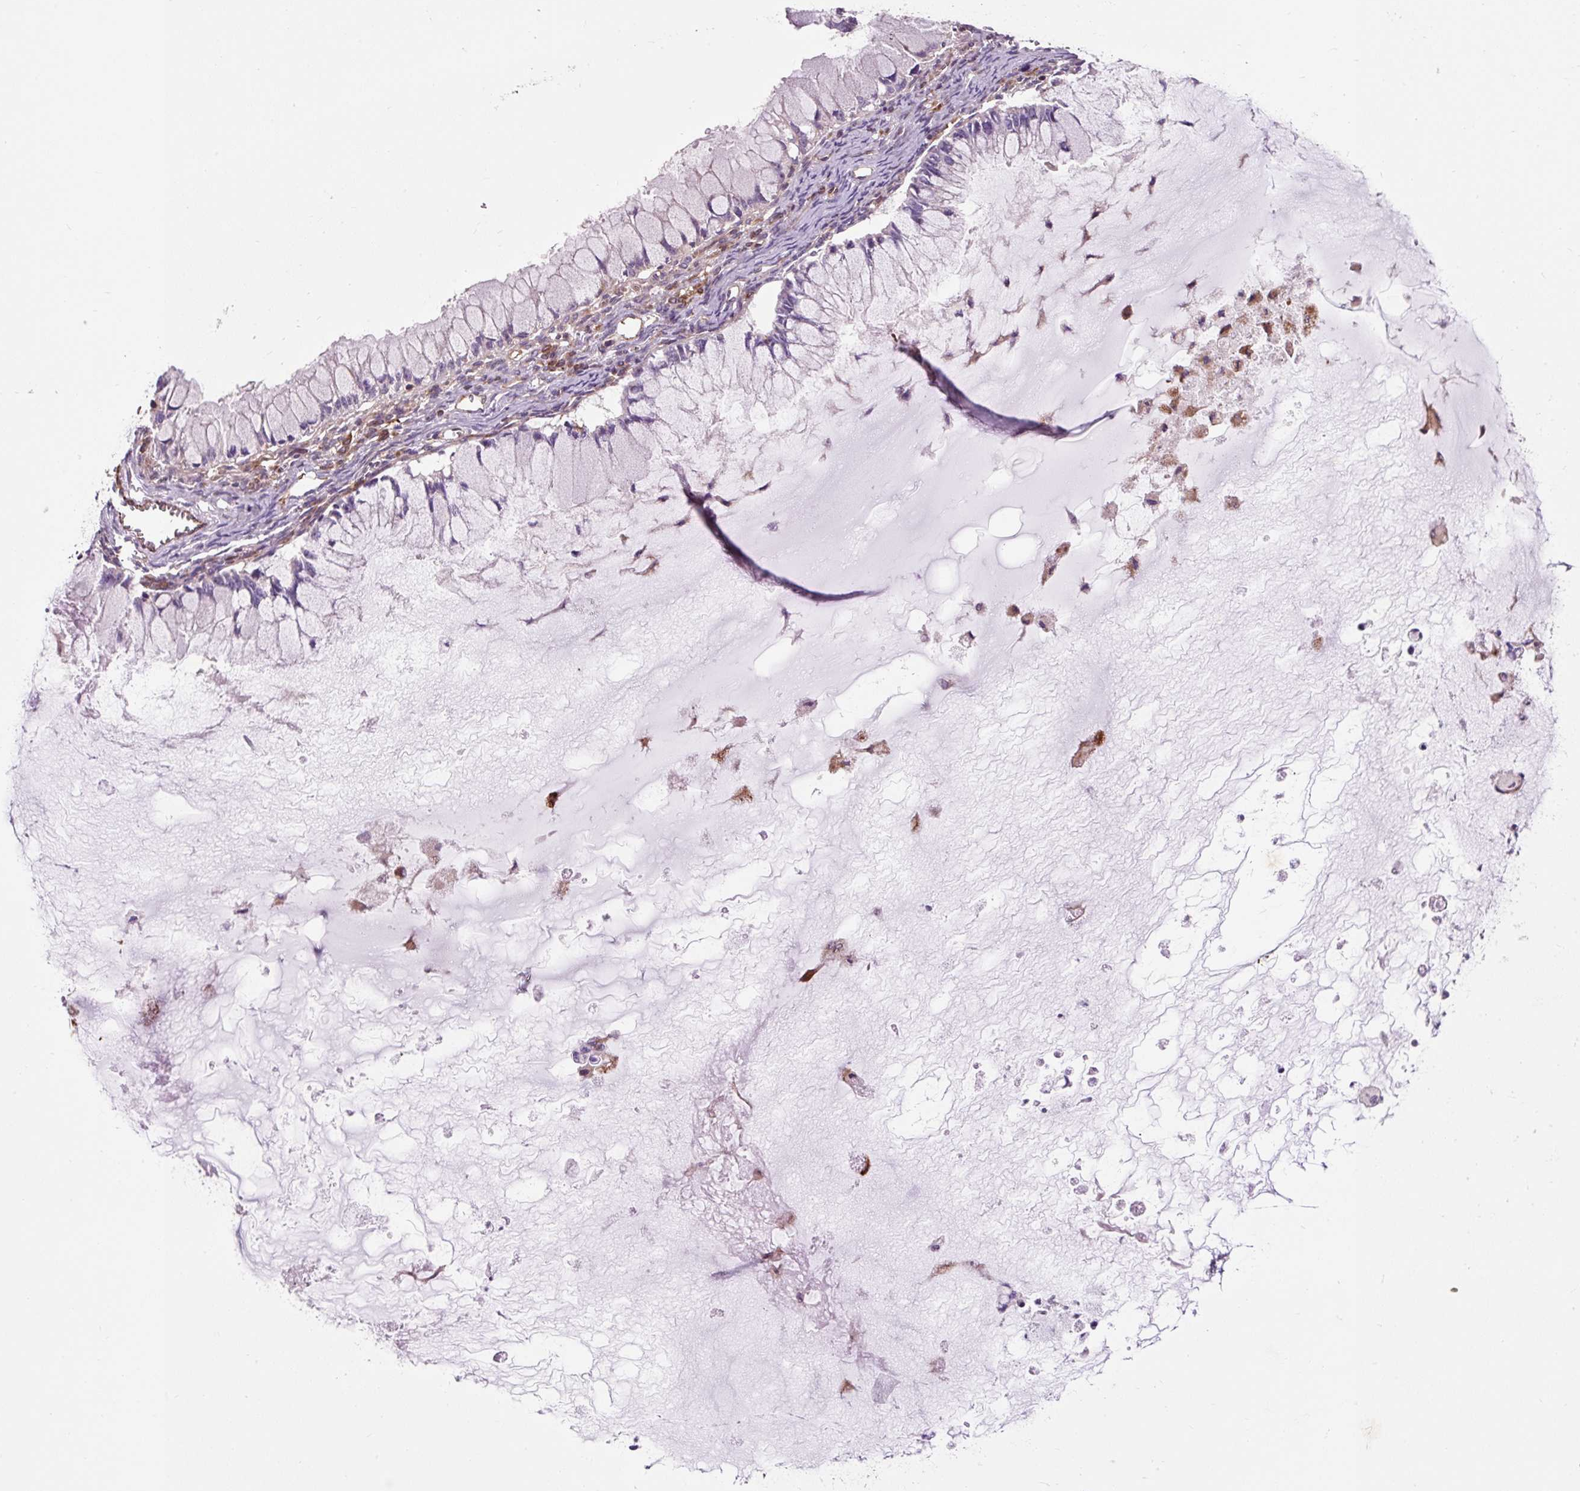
{"staining": {"intensity": "negative", "quantity": "none", "location": "none"}, "tissue": "ovarian cancer", "cell_type": "Tumor cells", "image_type": "cancer", "snomed": [{"axis": "morphology", "description": "Cystadenocarcinoma, mucinous, NOS"}, {"axis": "topography", "description": "Ovary"}], "caption": "Immunohistochemical staining of ovarian cancer (mucinous cystadenocarcinoma) shows no significant positivity in tumor cells. The staining was performed using DAB (3,3'-diaminobenzidine) to visualize the protein expression in brown, while the nuclei were stained in blue with hematoxylin (Magnification: 20x).", "gene": "PCDHGB3", "patient": {"sex": "female", "age": 34}}